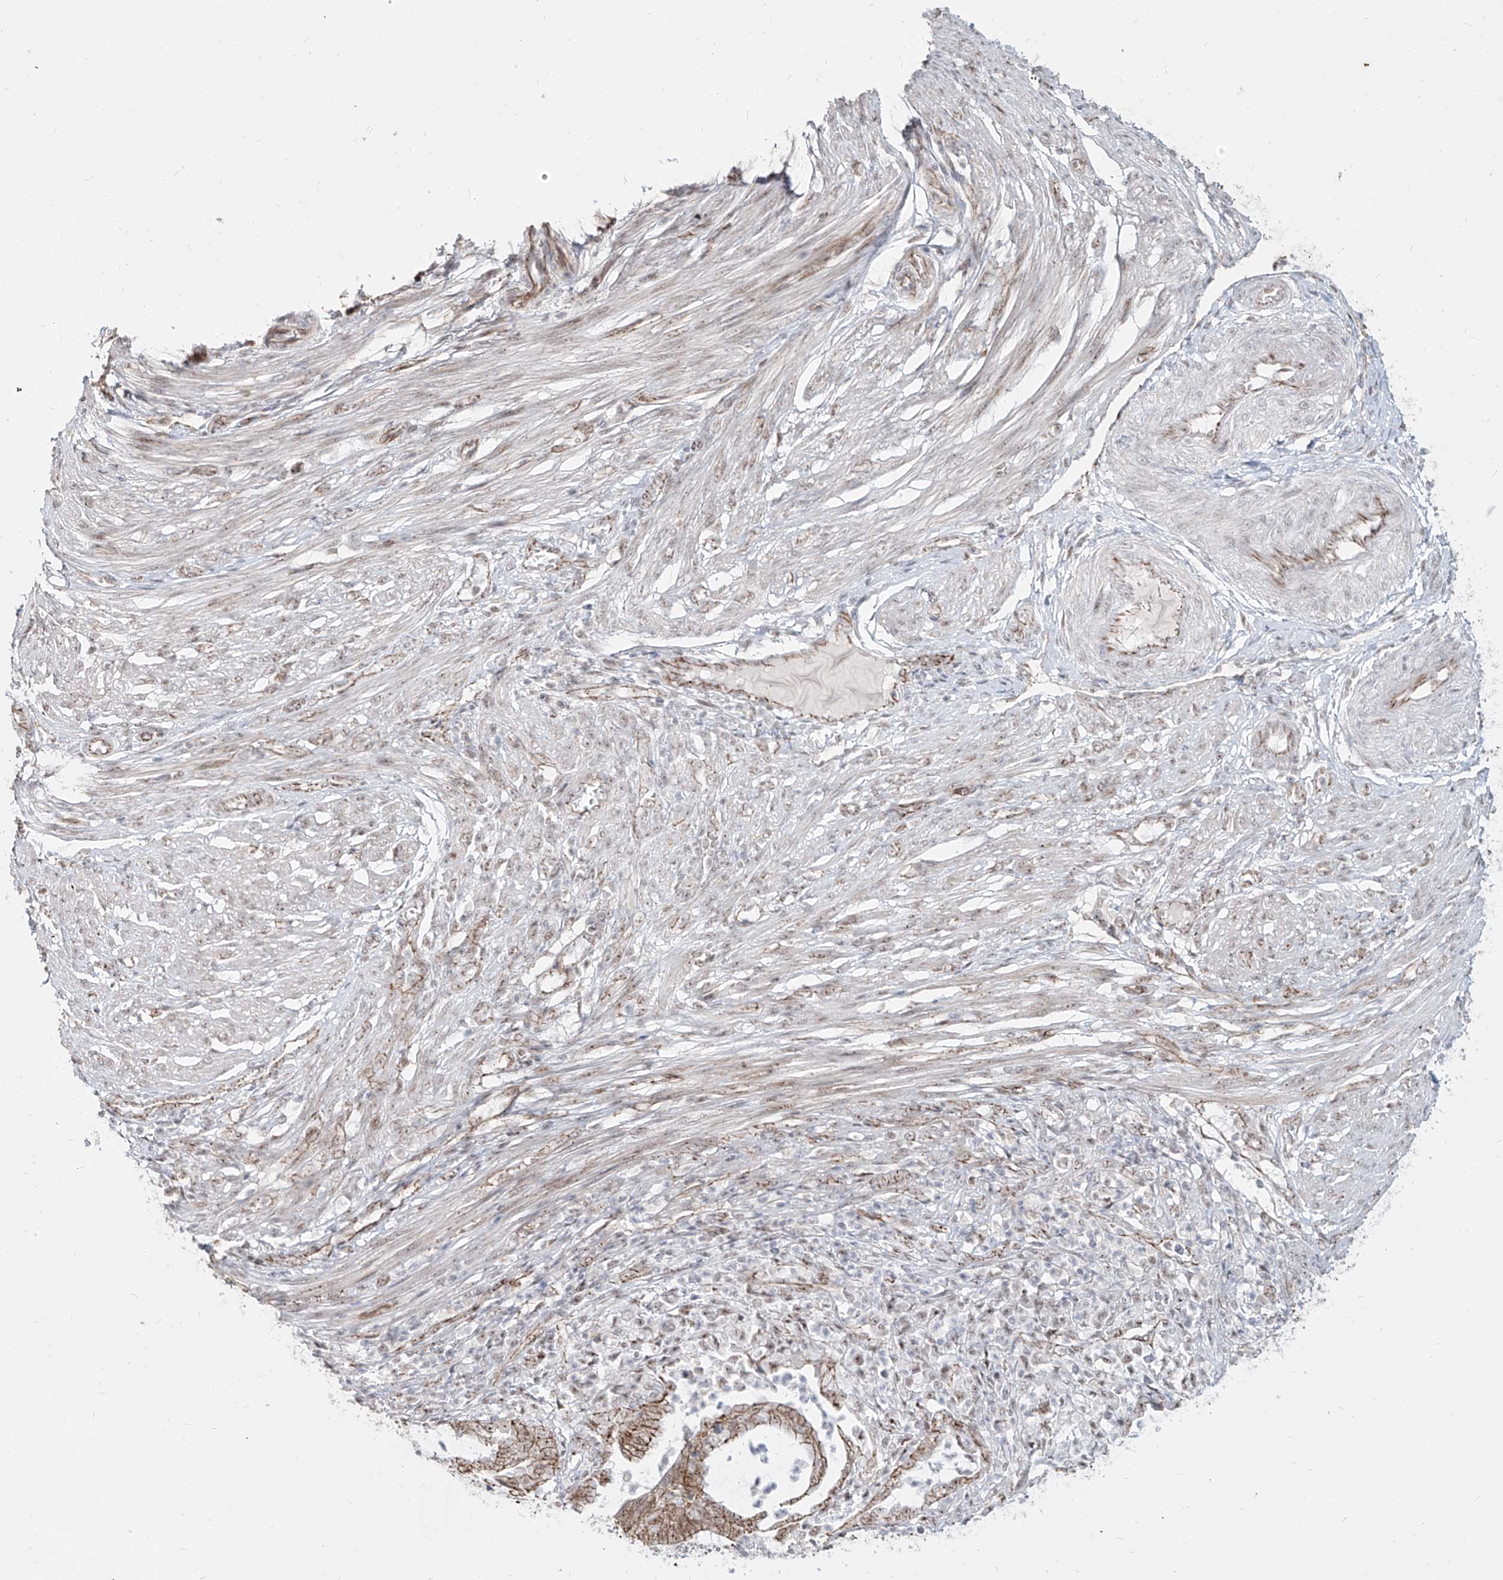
{"staining": {"intensity": "moderate", "quantity": ">75%", "location": "cytoplasmic/membranous,nuclear"}, "tissue": "endometrial cancer", "cell_type": "Tumor cells", "image_type": "cancer", "snomed": [{"axis": "morphology", "description": "Adenocarcinoma, NOS"}, {"axis": "topography", "description": "Endometrium"}], "caption": "Immunohistochemistry (IHC) histopathology image of human endometrial cancer stained for a protein (brown), which demonstrates medium levels of moderate cytoplasmic/membranous and nuclear staining in approximately >75% of tumor cells.", "gene": "ZNF710", "patient": {"sex": "female", "age": 51}}